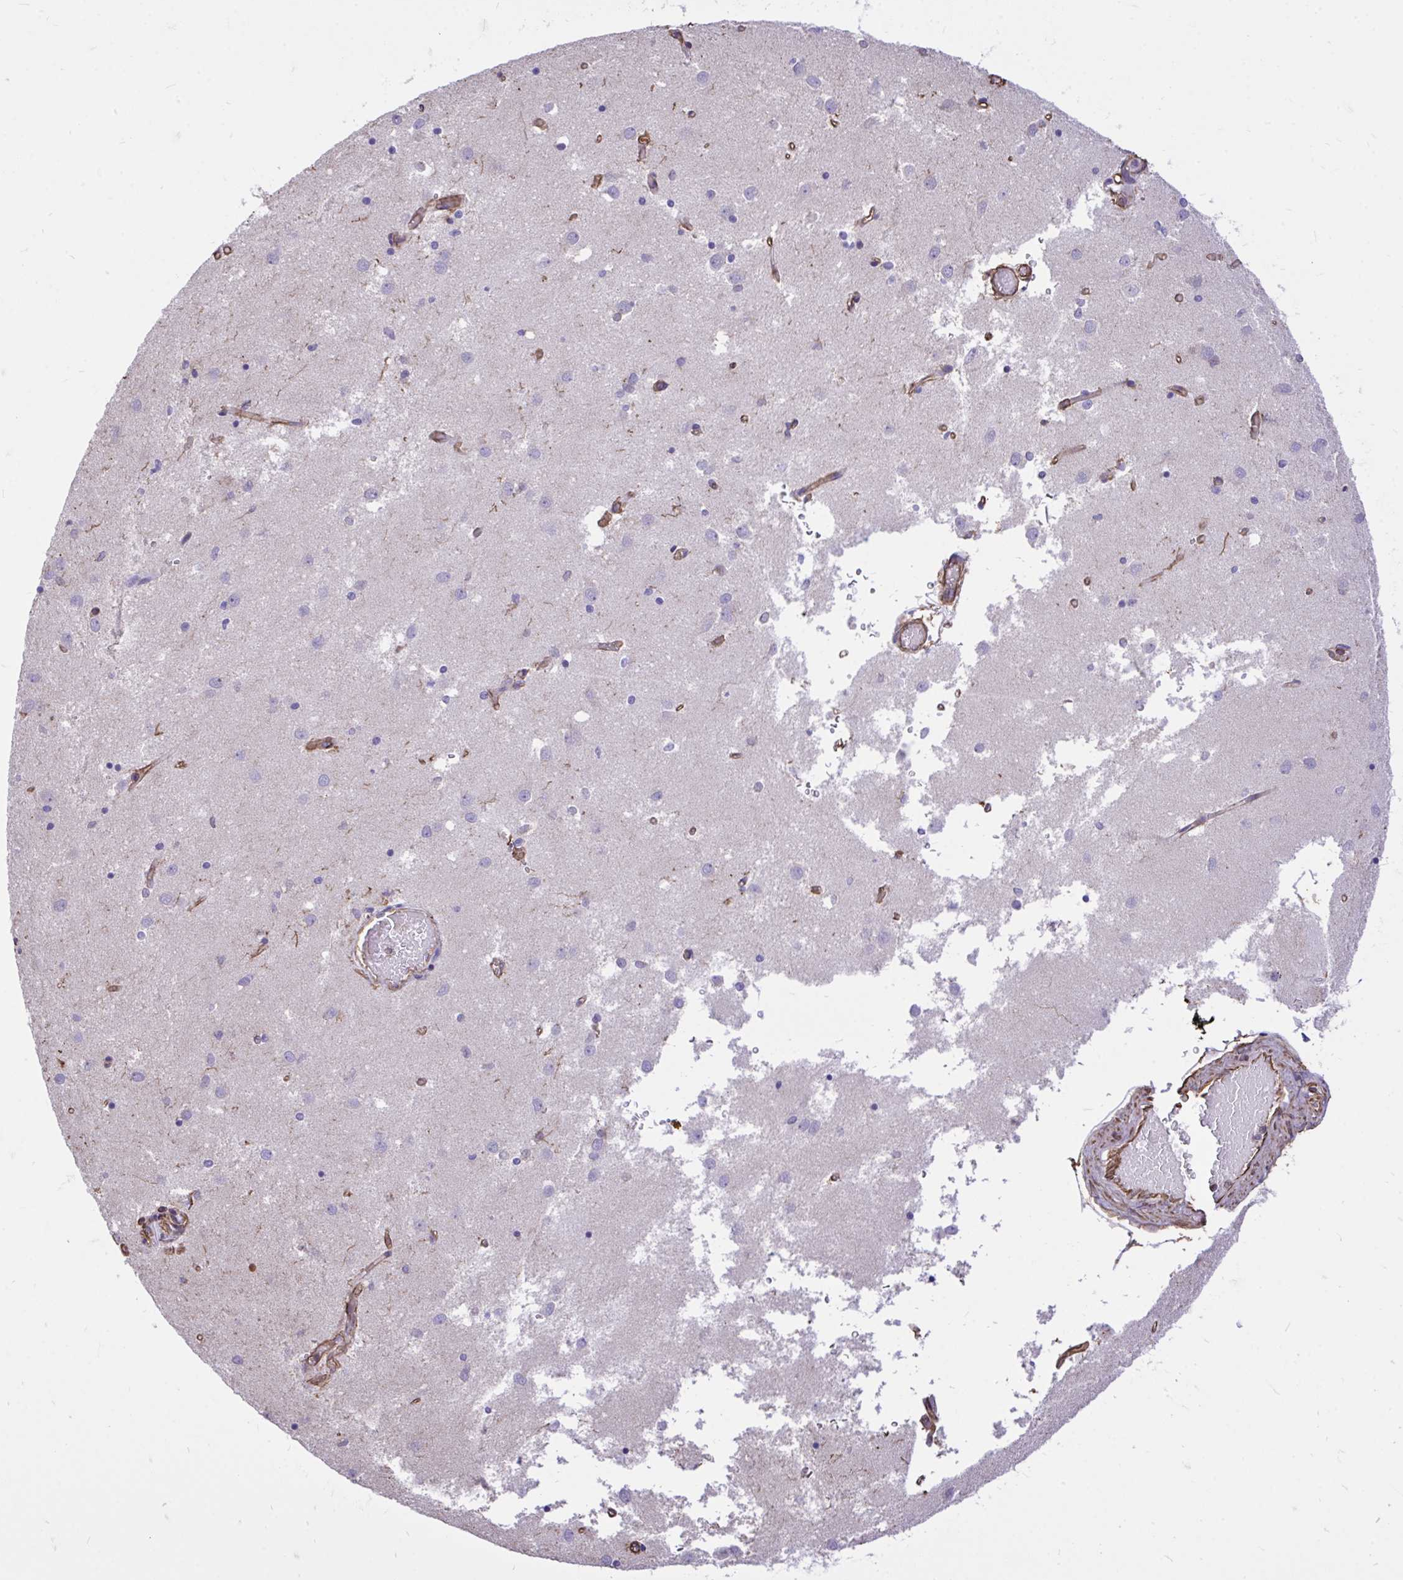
{"staining": {"intensity": "negative", "quantity": "none", "location": "none"}, "tissue": "caudate", "cell_type": "Glial cells", "image_type": "normal", "snomed": [{"axis": "morphology", "description": "Normal tissue, NOS"}, {"axis": "topography", "description": "Lateral ventricle wall"}], "caption": "Micrograph shows no protein expression in glial cells of unremarkable caudate. (DAB (3,3'-diaminobenzidine) IHC visualized using brightfield microscopy, high magnification).", "gene": "RNF103", "patient": {"sex": "male", "age": 70}}